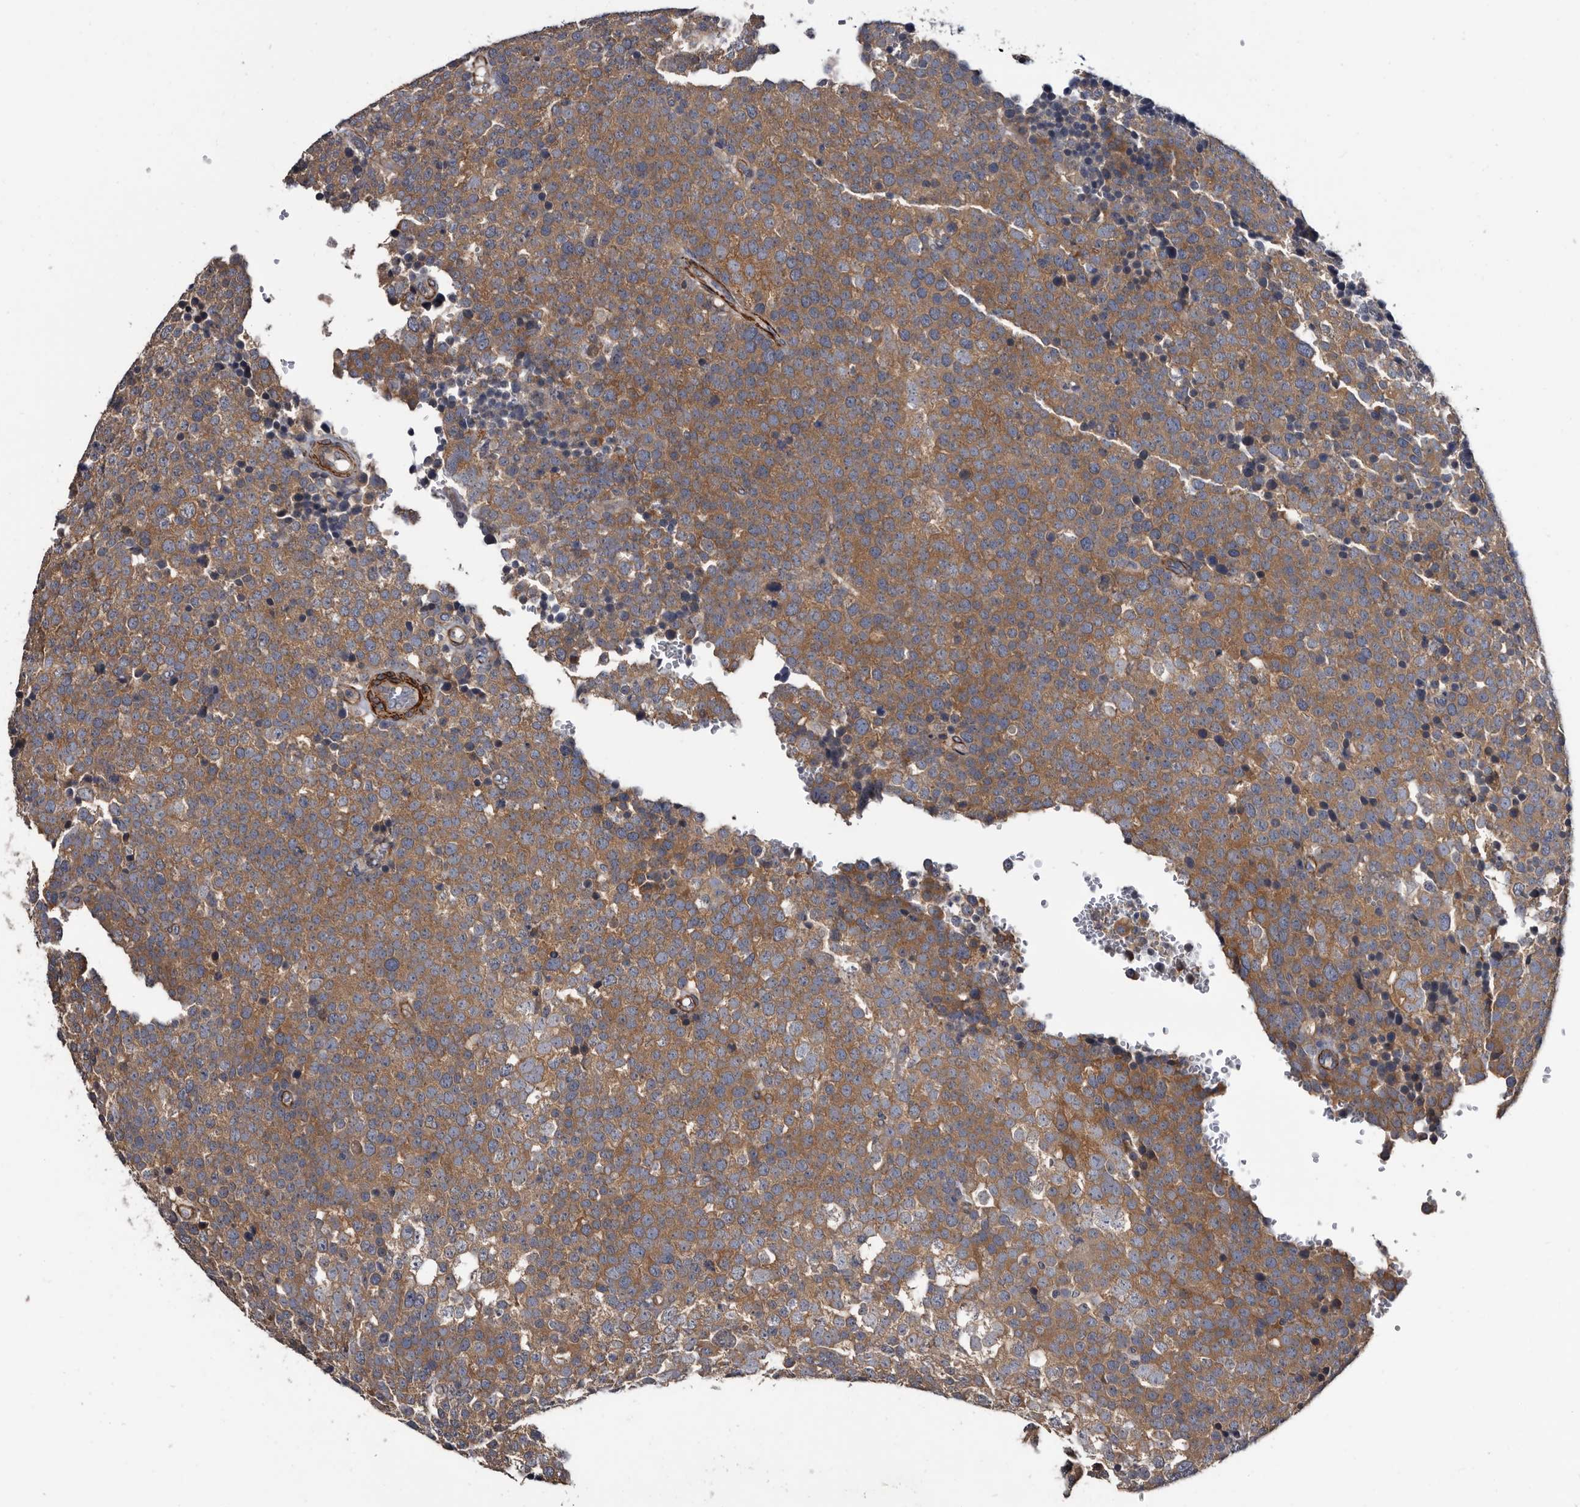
{"staining": {"intensity": "moderate", "quantity": ">75%", "location": "cytoplasmic/membranous"}, "tissue": "testis cancer", "cell_type": "Tumor cells", "image_type": "cancer", "snomed": [{"axis": "morphology", "description": "Seminoma, NOS"}, {"axis": "topography", "description": "Testis"}], "caption": "A brown stain highlights moderate cytoplasmic/membranous expression of a protein in human testis cancer tumor cells. (brown staining indicates protein expression, while blue staining denotes nuclei).", "gene": "IARS1", "patient": {"sex": "male", "age": 71}}